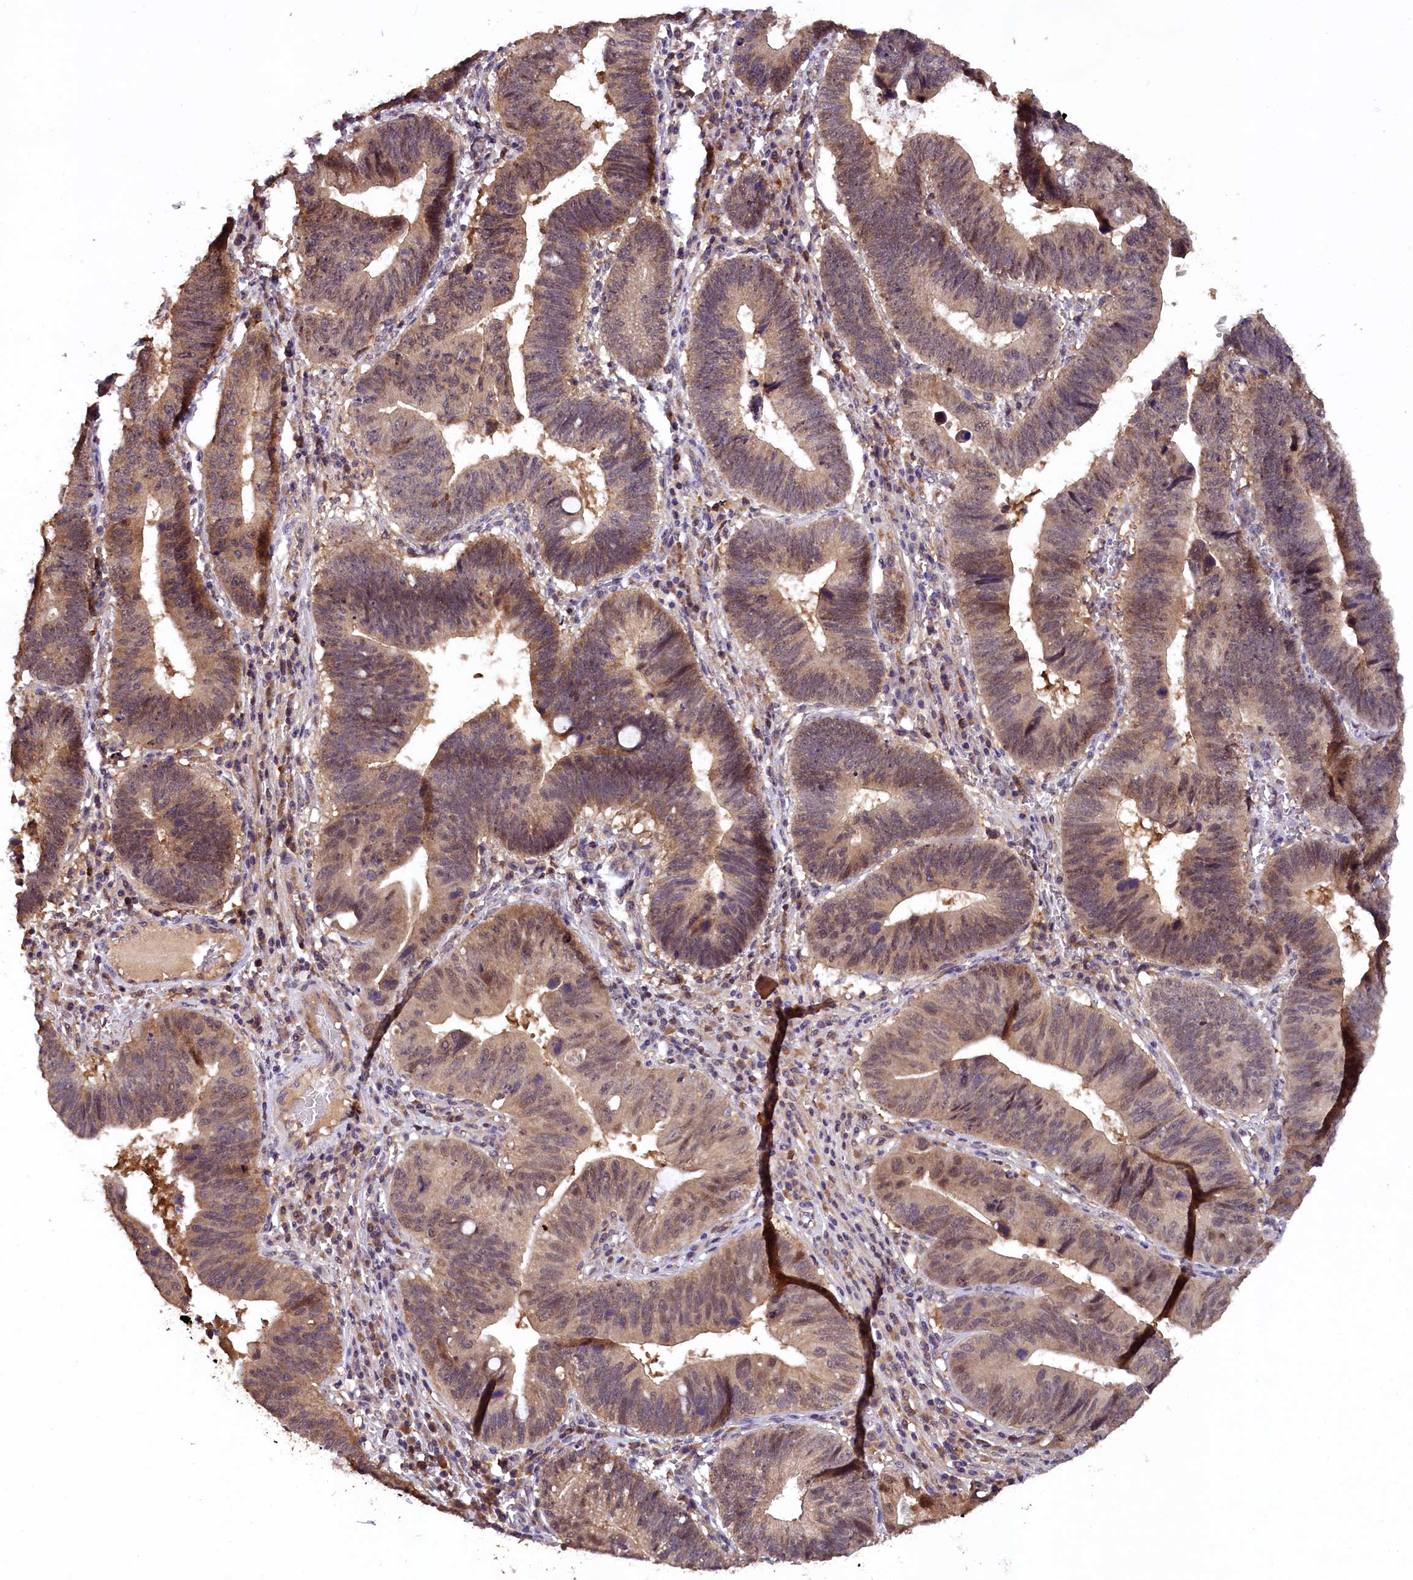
{"staining": {"intensity": "moderate", "quantity": ">75%", "location": "cytoplasmic/membranous"}, "tissue": "stomach cancer", "cell_type": "Tumor cells", "image_type": "cancer", "snomed": [{"axis": "morphology", "description": "Adenocarcinoma, NOS"}, {"axis": "topography", "description": "Stomach"}], "caption": "Protein staining of stomach cancer tissue reveals moderate cytoplasmic/membranous staining in approximately >75% of tumor cells. The protein is shown in brown color, while the nuclei are stained blue.", "gene": "PLXNB1", "patient": {"sex": "male", "age": 59}}